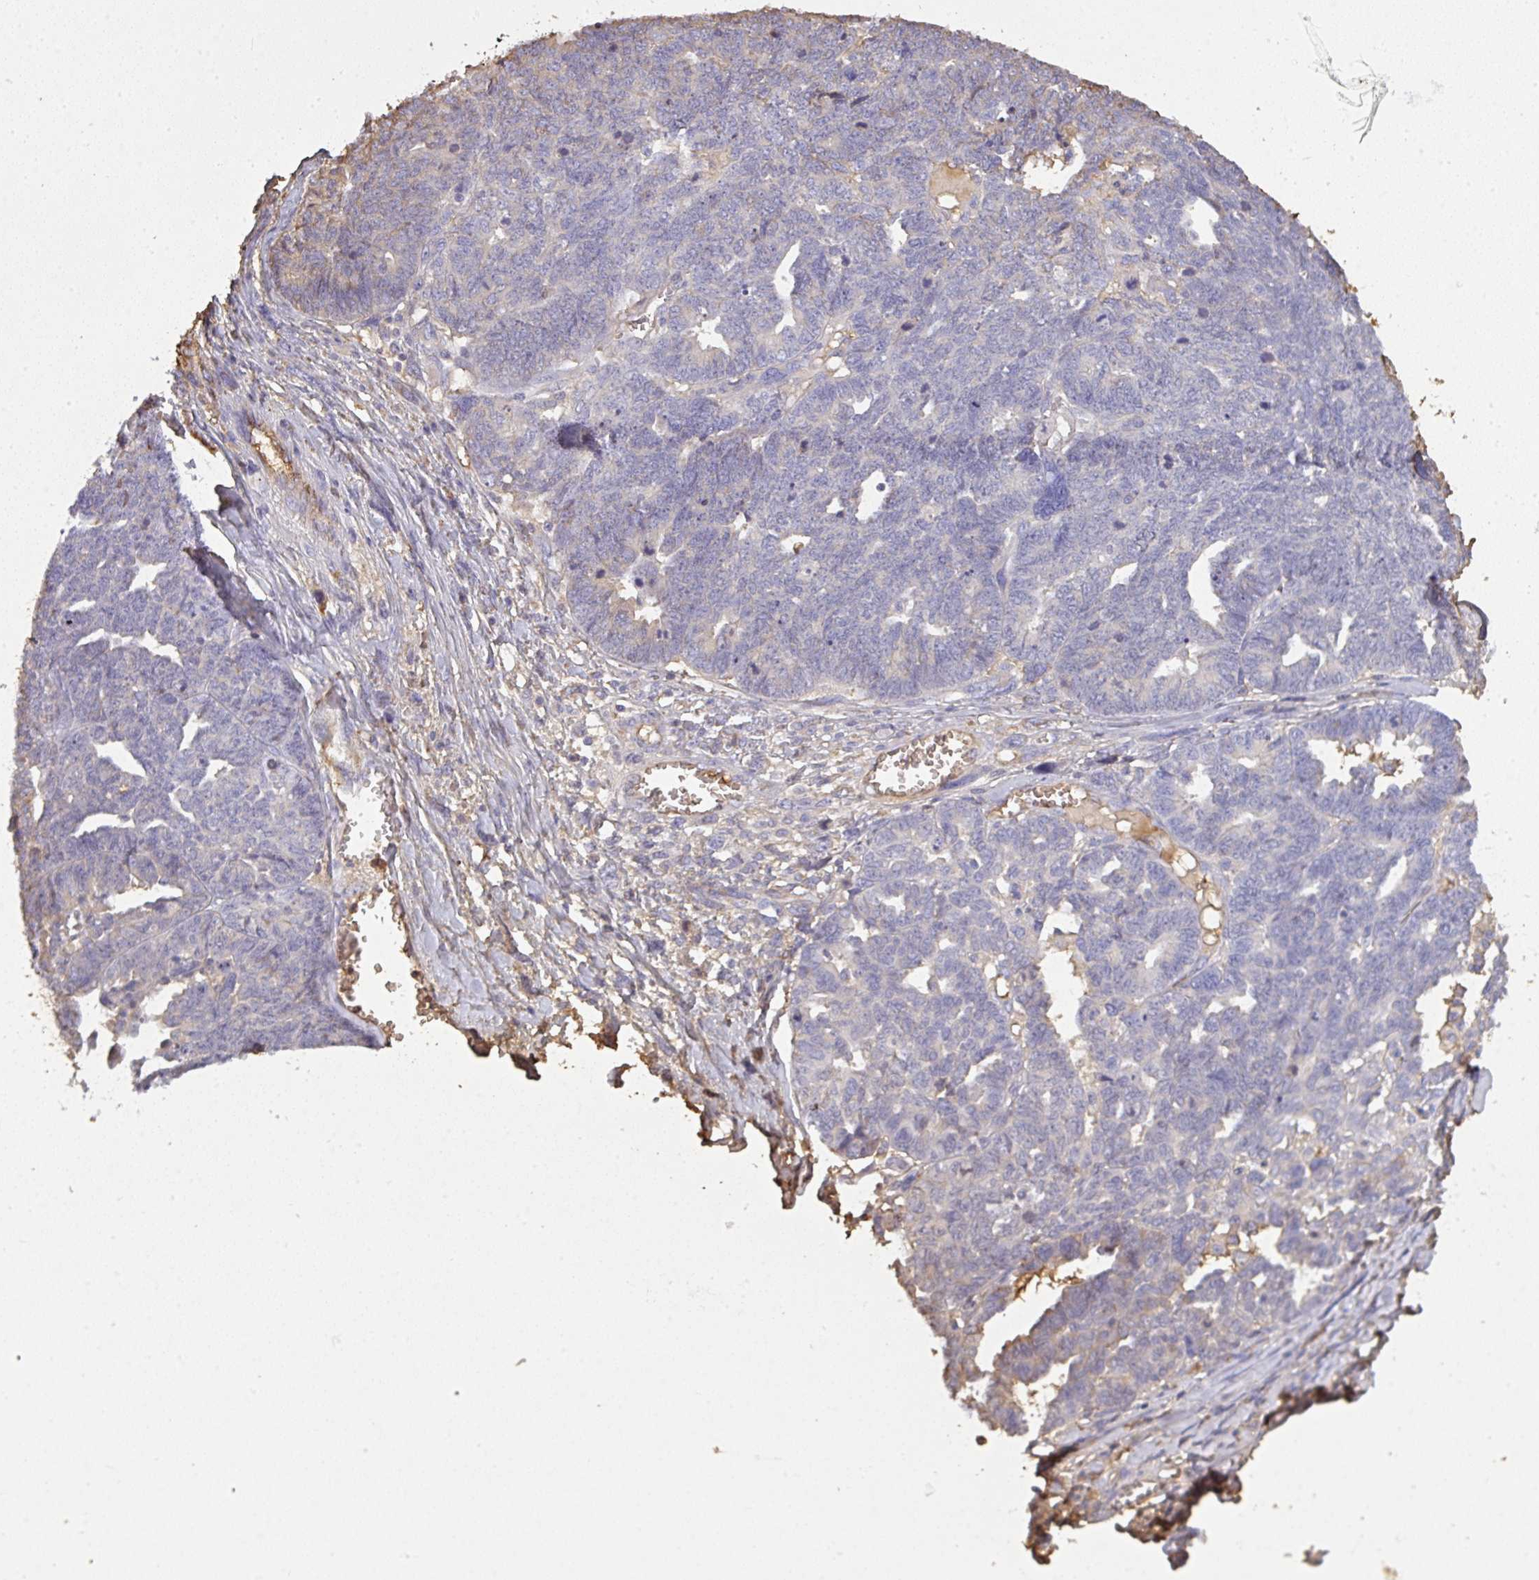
{"staining": {"intensity": "negative", "quantity": "none", "location": "none"}, "tissue": "ovarian cancer", "cell_type": "Tumor cells", "image_type": "cancer", "snomed": [{"axis": "morphology", "description": "Cystadenocarcinoma, serous, NOS"}, {"axis": "topography", "description": "Ovary"}], "caption": "An image of ovarian cancer (serous cystadenocarcinoma) stained for a protein exhibits no brown staining in tumor cells.", "gene": "SMYD5", "patient": {"sex": "female", "age": 79}}